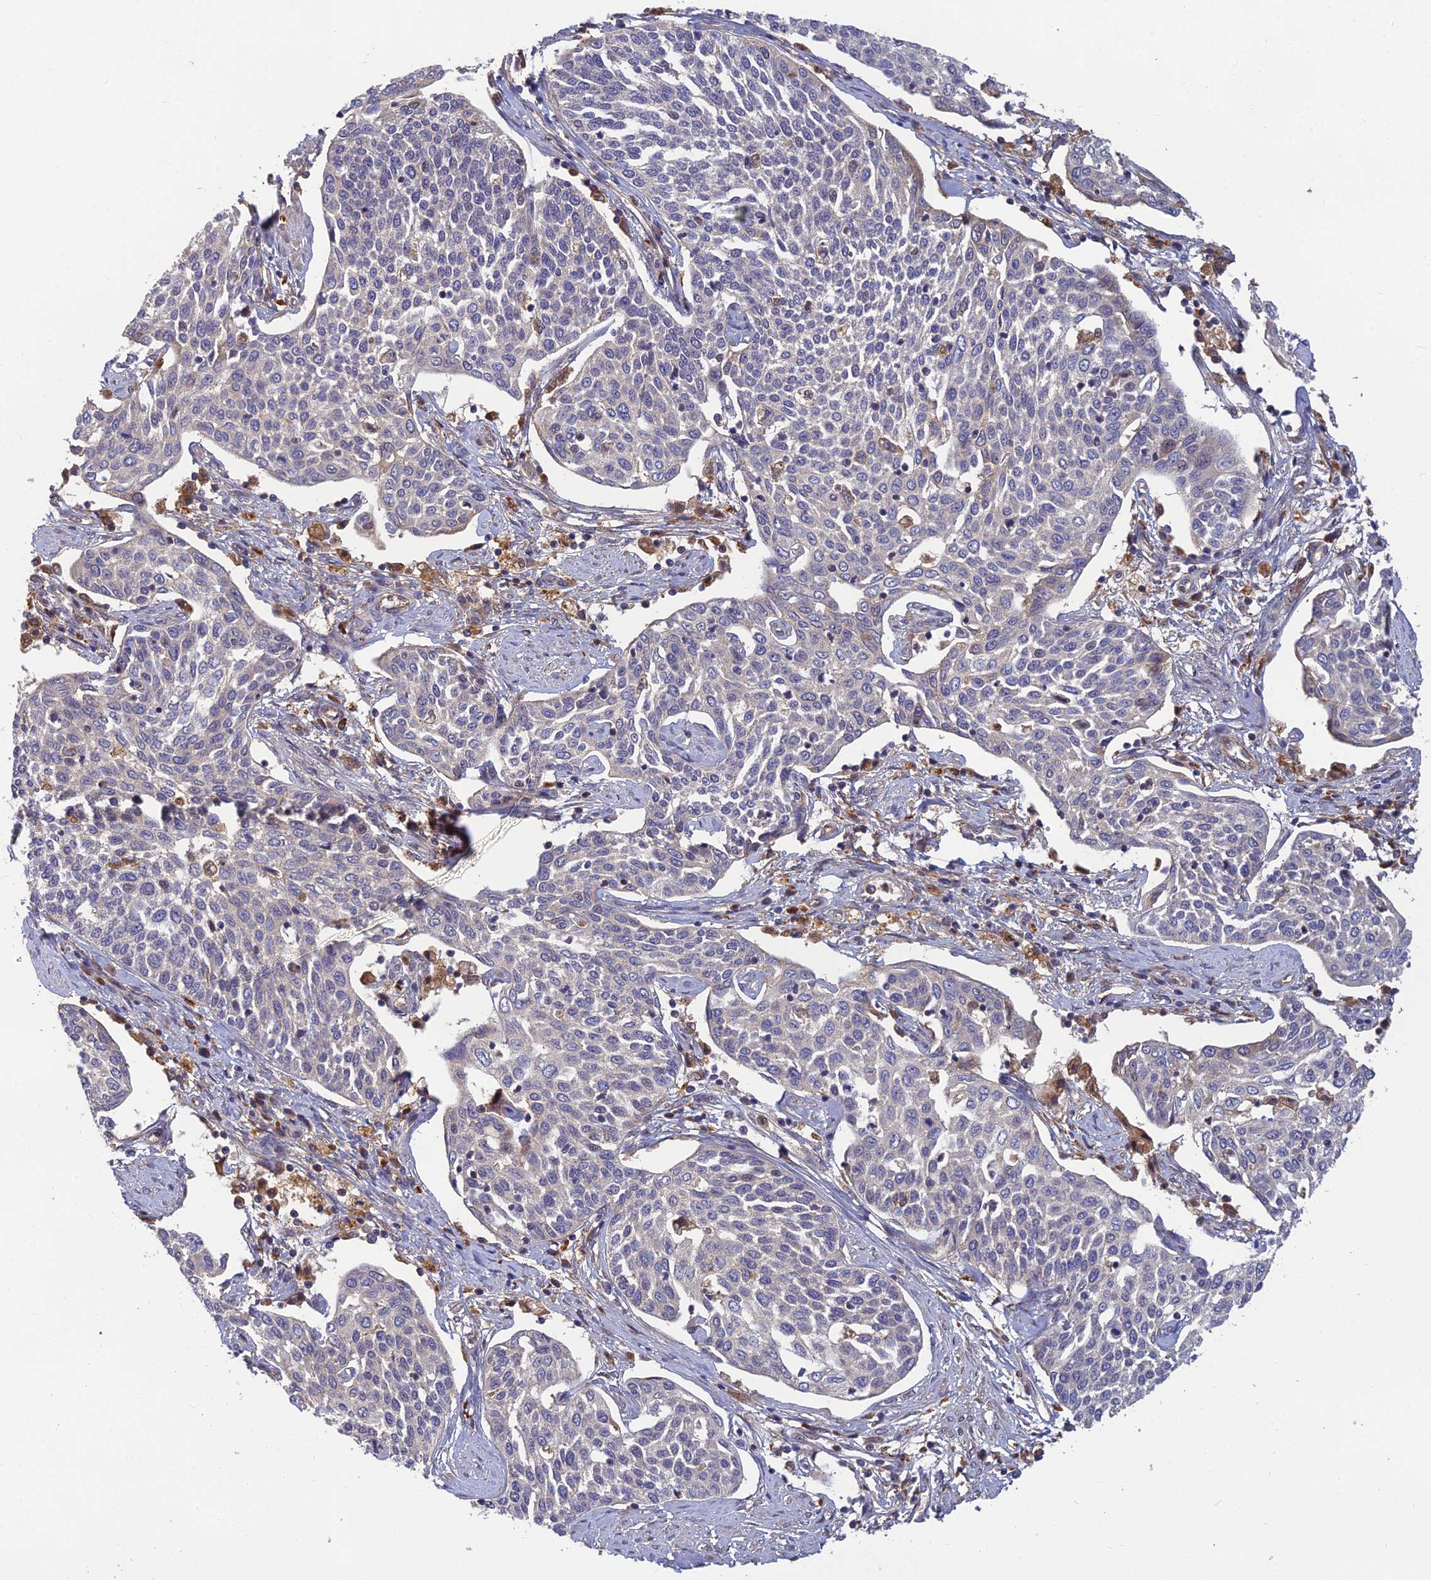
{"staining": {"intensity": "negative", "quantity": "none", "location": "none"}, "tissue": "cervical cancer", "cell_type": "Tumor cells", "image_type": "cancer", "snomed": [{"axis": "morphology", "description": "Squamous cell carcinoma, NOS"}, {"axis": "topography", "description": "Cervix"}], "caption": "The image demonstrates no staining of tumor cells in cervical cancer.", "gene": "FAM151B", "patient": {"sex": "female", "age": 34}}